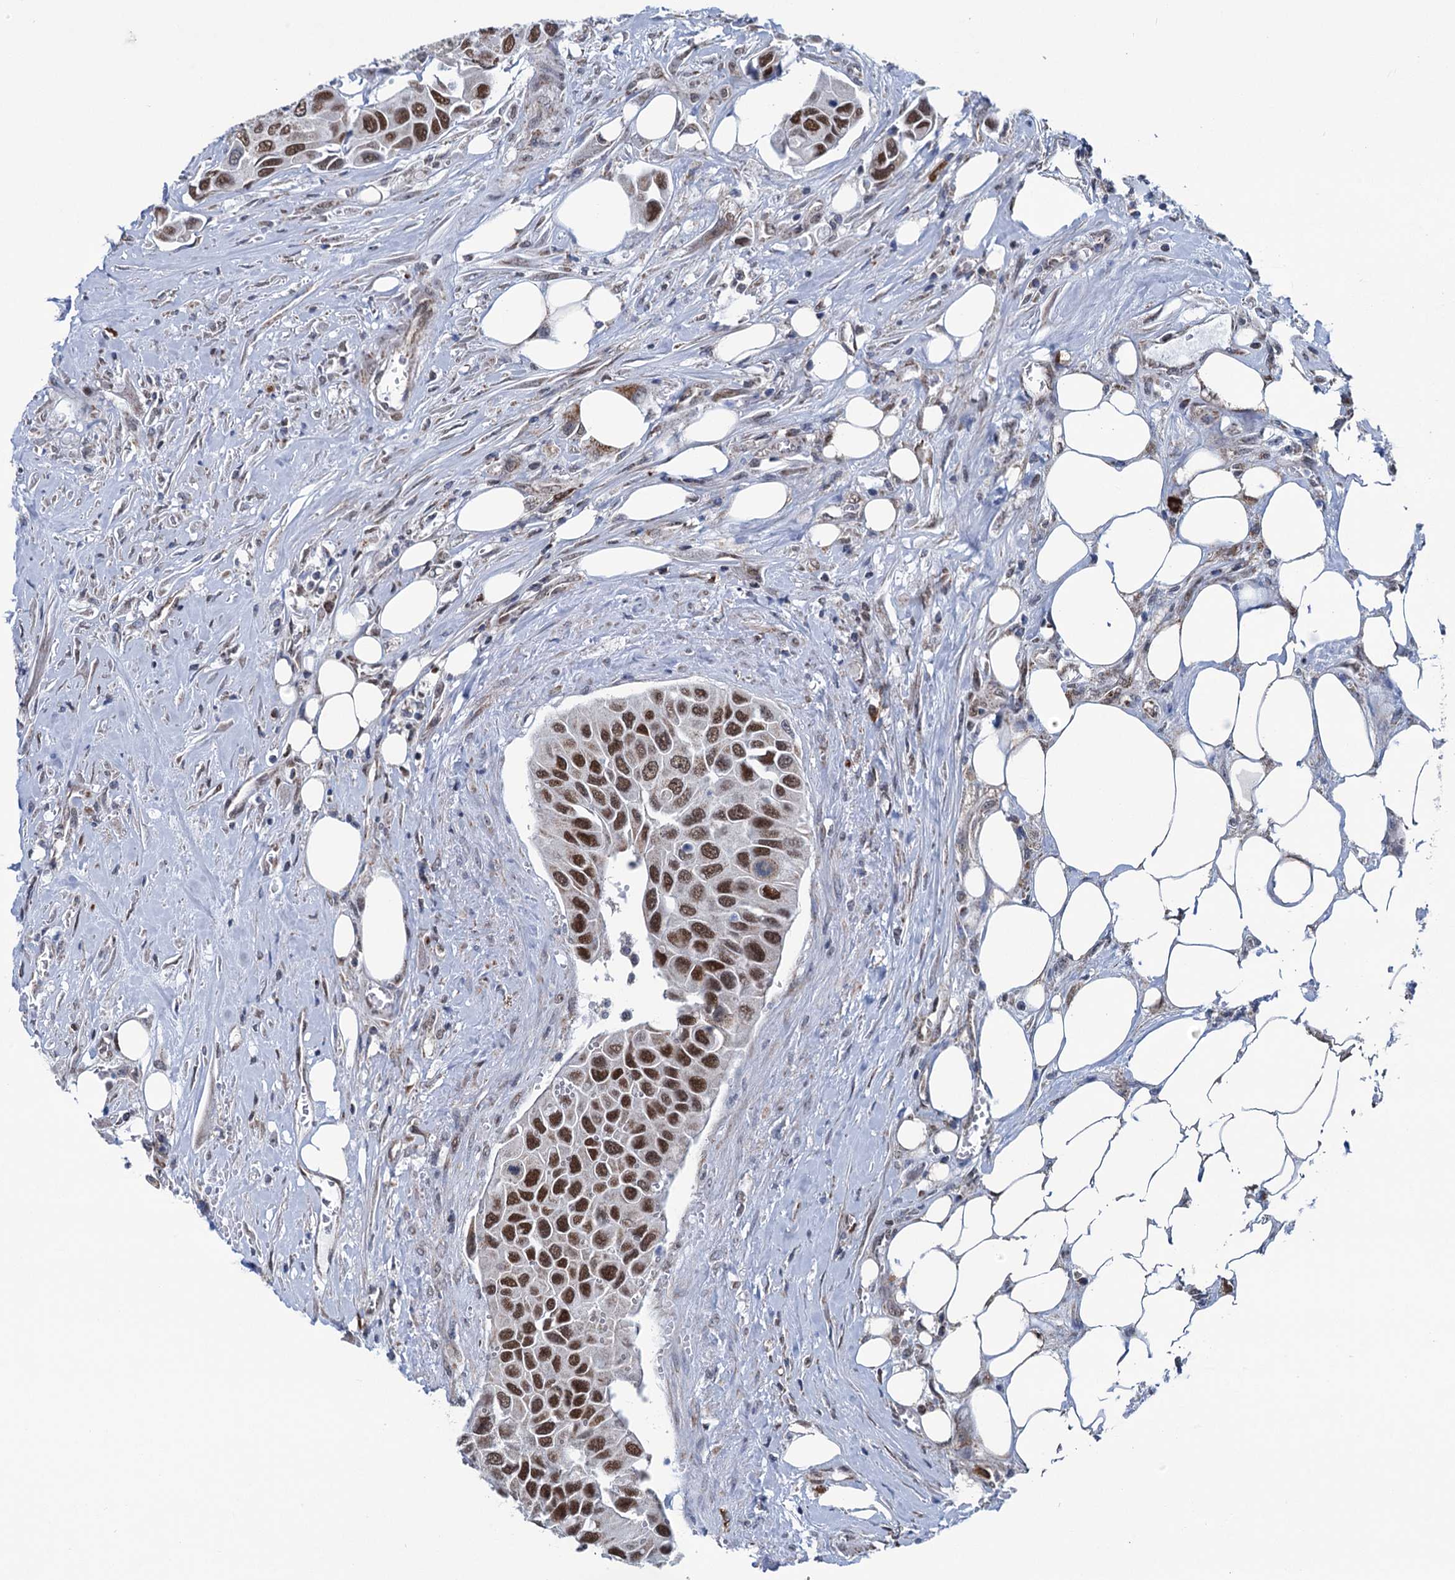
{"staining": {"intensity": "strong", "quantity": ">75%", "location": "nuclear"}, "tissue": "urothelial cancer", "cell_type": "Tumor cells", "image_type": "cancer", "snomed": [{"axis": "morphology", "description": "Urothelial carcinoma, High grade"}, {"axis": "topography", "description": "Urinary bladder"}], "caption": "A micrograph of urothelial cancer stained for a protein reveals strong nuclear brown staining in tumor cells. Using DAB (brown) and hematoxylin (blue) stains, captured at high magnification using brightfield microscopy.", "gene": "MORN3", "patient": {"sex": "male", "age": 74}}